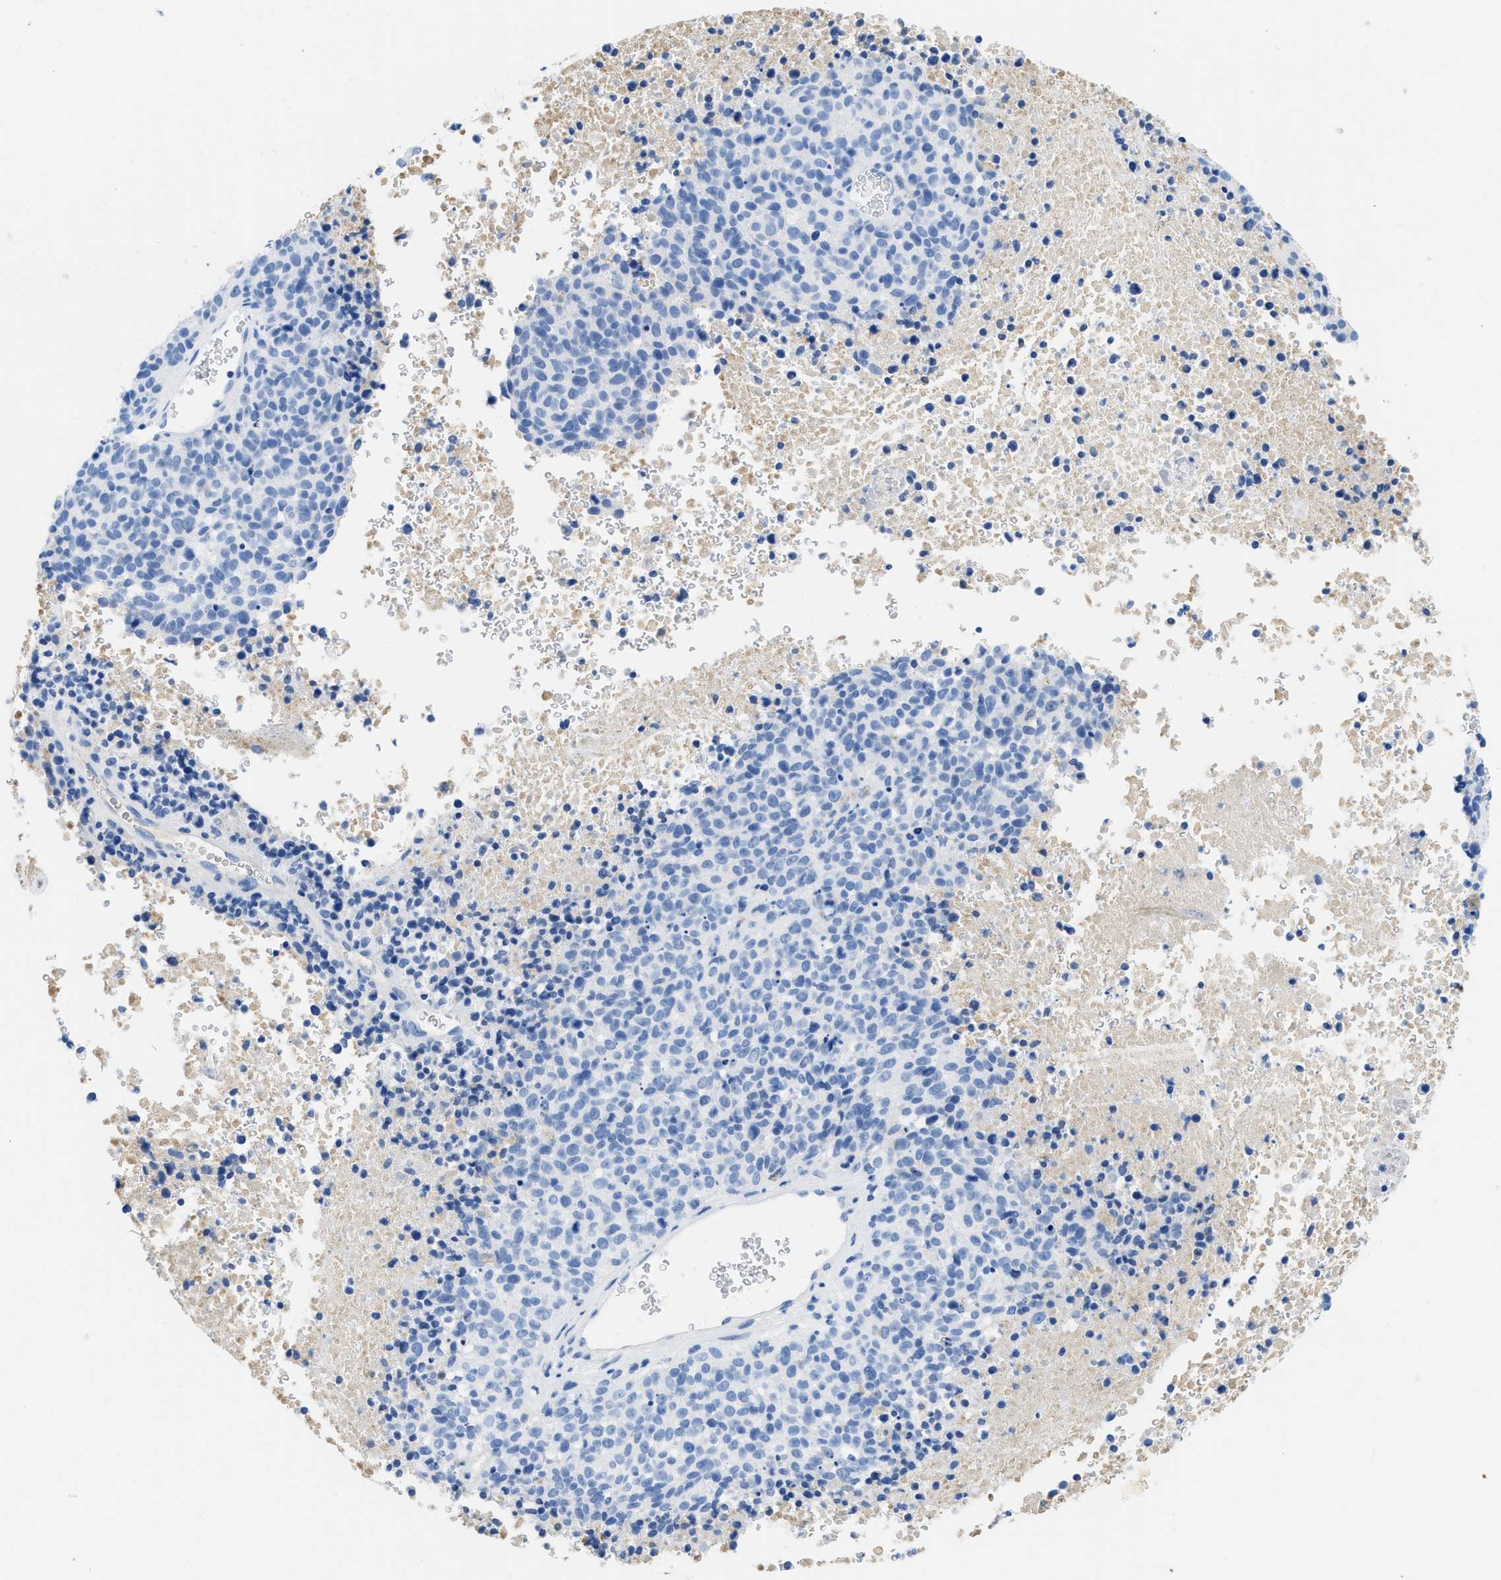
{"staining": {"intensity": "negative", "quantity": "none", "location": "none"}, "tissue": "melanoma", "cell_type": "Tumor cells", "image_type": "cancer", "snomed": [{"axis": "morphology", "description": "Malignant melanoma, Metastatic site"}, {"axis": "topography", "description": "Cerebral cortex"}], "caption": "Tumor cells show no significant protein staining in melanoma.", "gene": "COL3A1", "patient": {"sex": "female", "age": 52}}